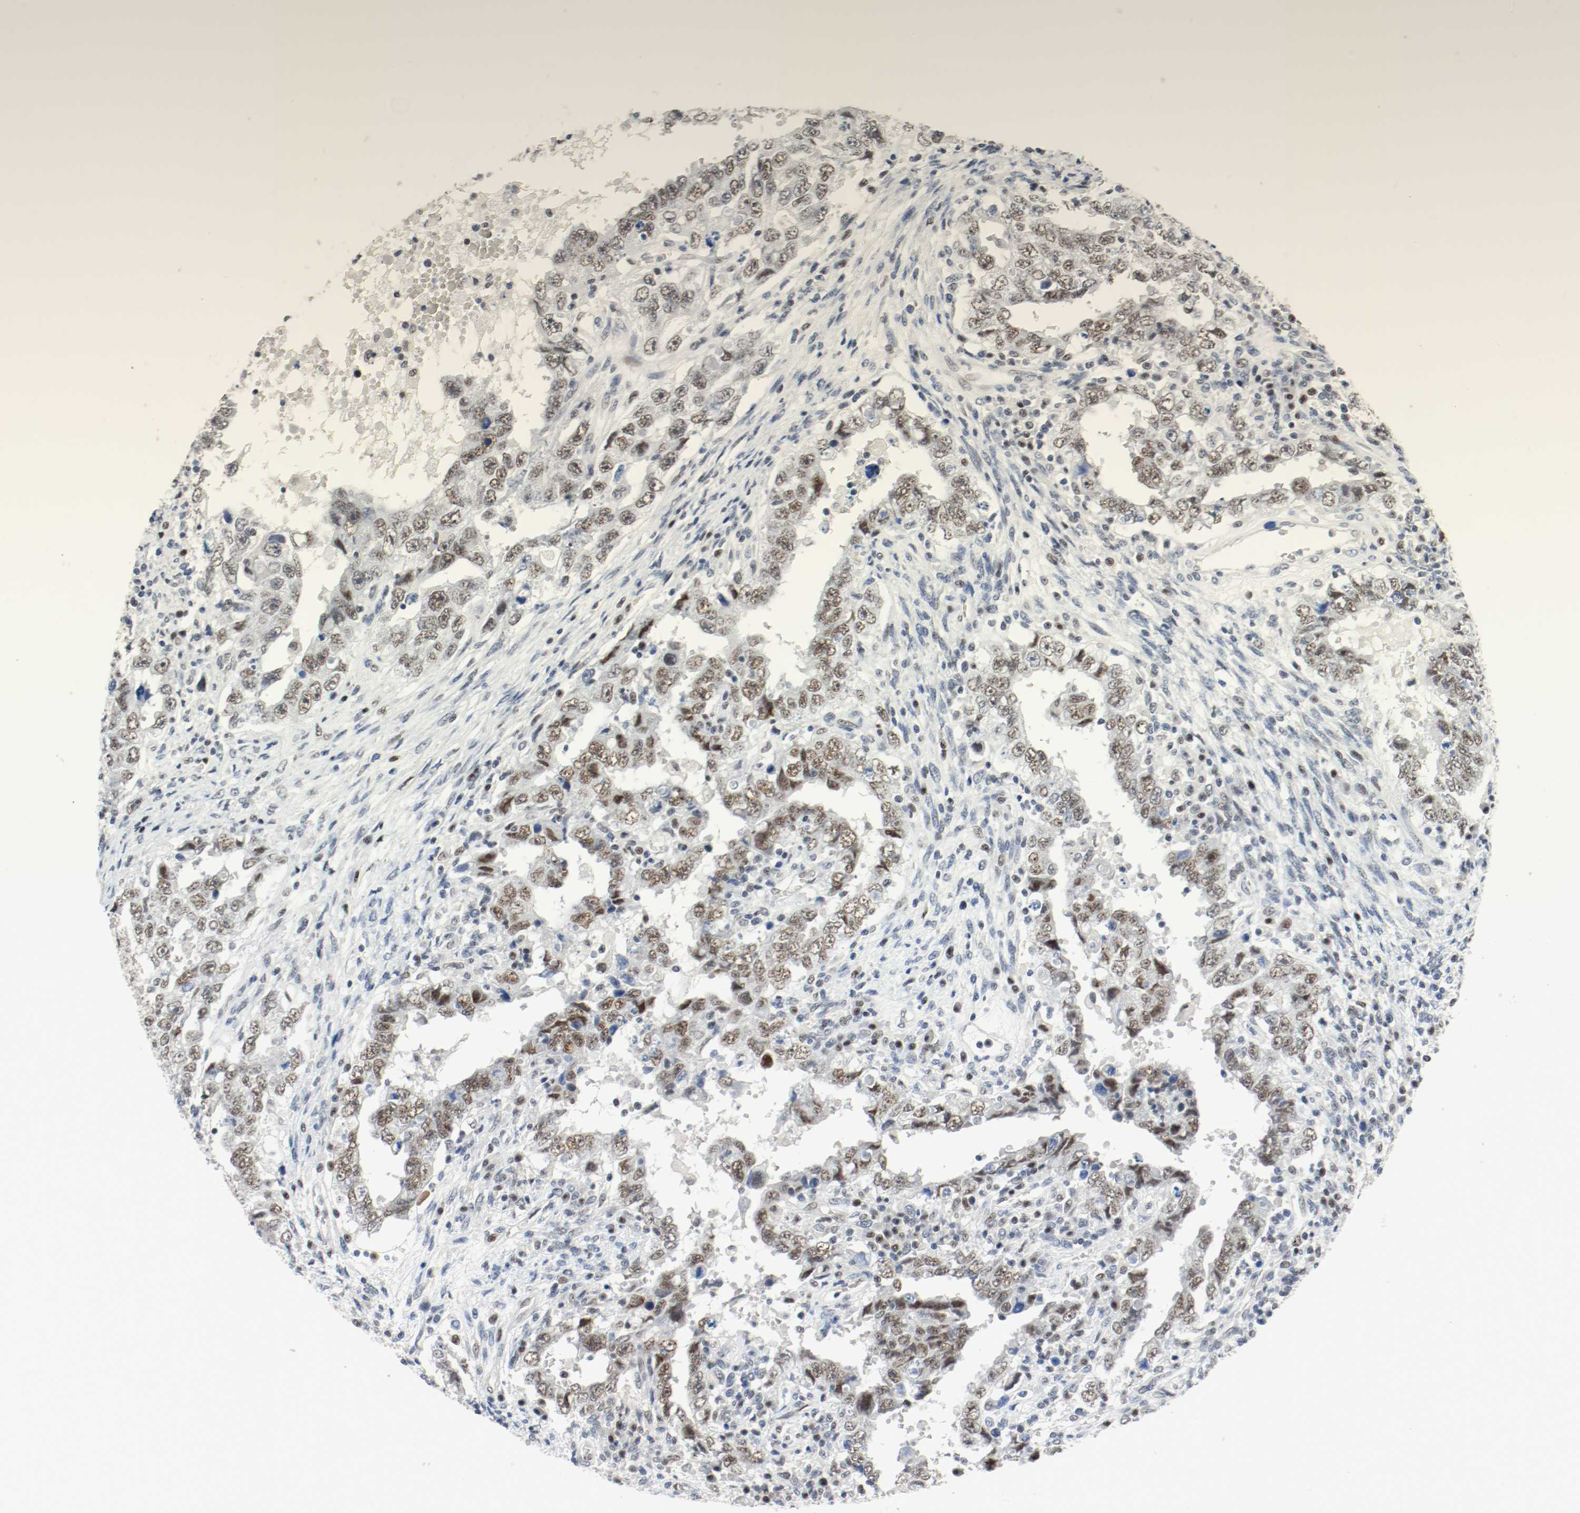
{"staining": {"intensity": "moderate", "quantity": "25%-75%", "location": "nuclear"}, "tissue": "testis cancer", "cell_type": "Tumor cells", "image_type": "cancer", "snomed": [{"axis": "morphology", "description": "Carcinoma, Embryonal, NOS"}, {"axis": "topography", "description": "Testis"}], "caption": "High-power microscopy captured an immunohistochemistry (IHC) histopathology image of embryonal carcinoma (testis), revealing moderate nuclear positivity in approximately 25%-75% of tumor cells. (DAB IHC with brightfield microscopy, high magnification).", "gene": "ASH1L", "patient": {"sex": "male", "age": 26}}